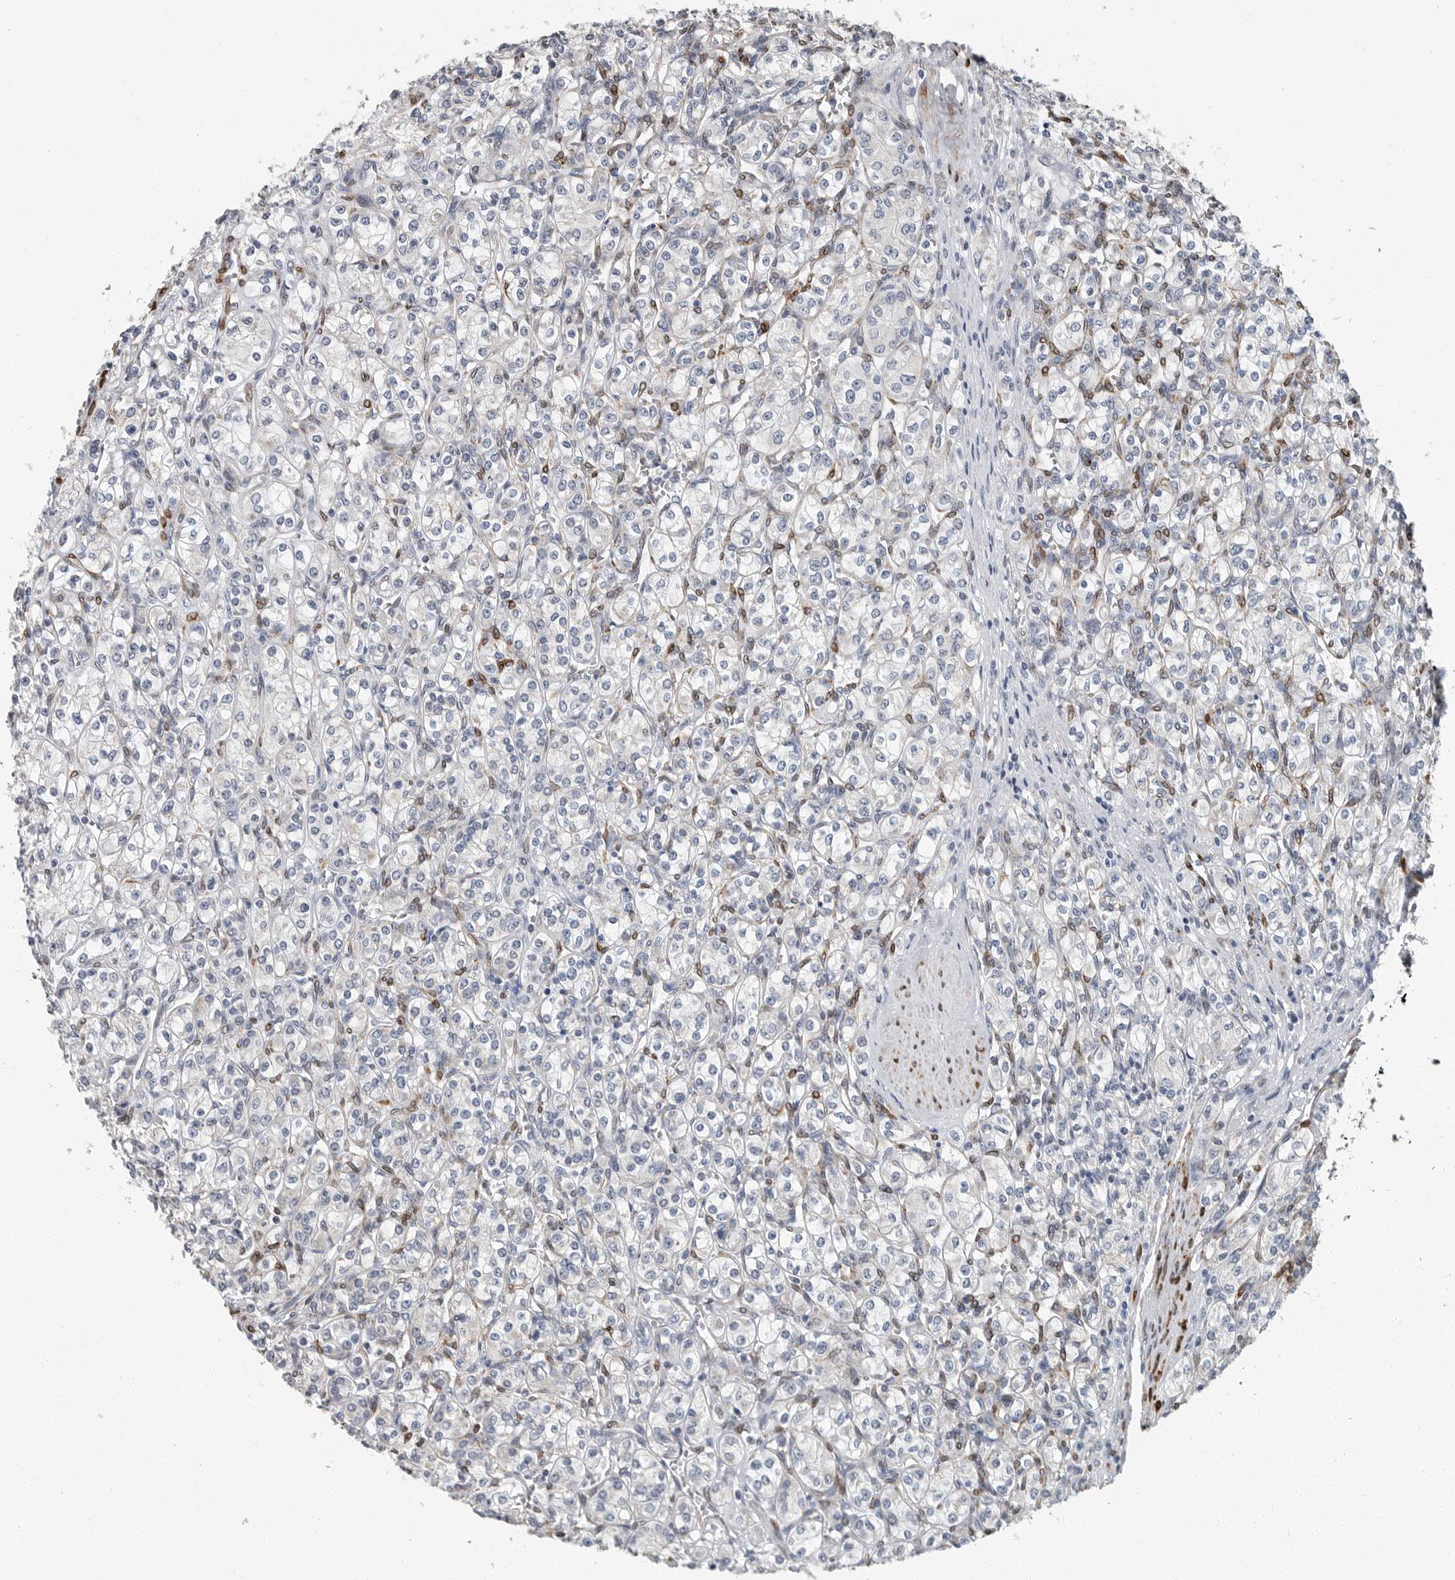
{"staining": {"intensity": "negative", "quantity": "none", "location": "none"}, "tissue": "renal cancer", "cell_type": "Tumor cells", "image_type": "cancer", "snomed": [{"axis": "morphology", "description": "Adenocarcinoma, NOS"}, {"axis": "topography", "description": "Kidney"}], "caption": "This is an IHC histopathology image of renal cancer. There is no staining in tumor cells.", "gene": "PLN", "patient": {"sex": "male", "age": 77}}